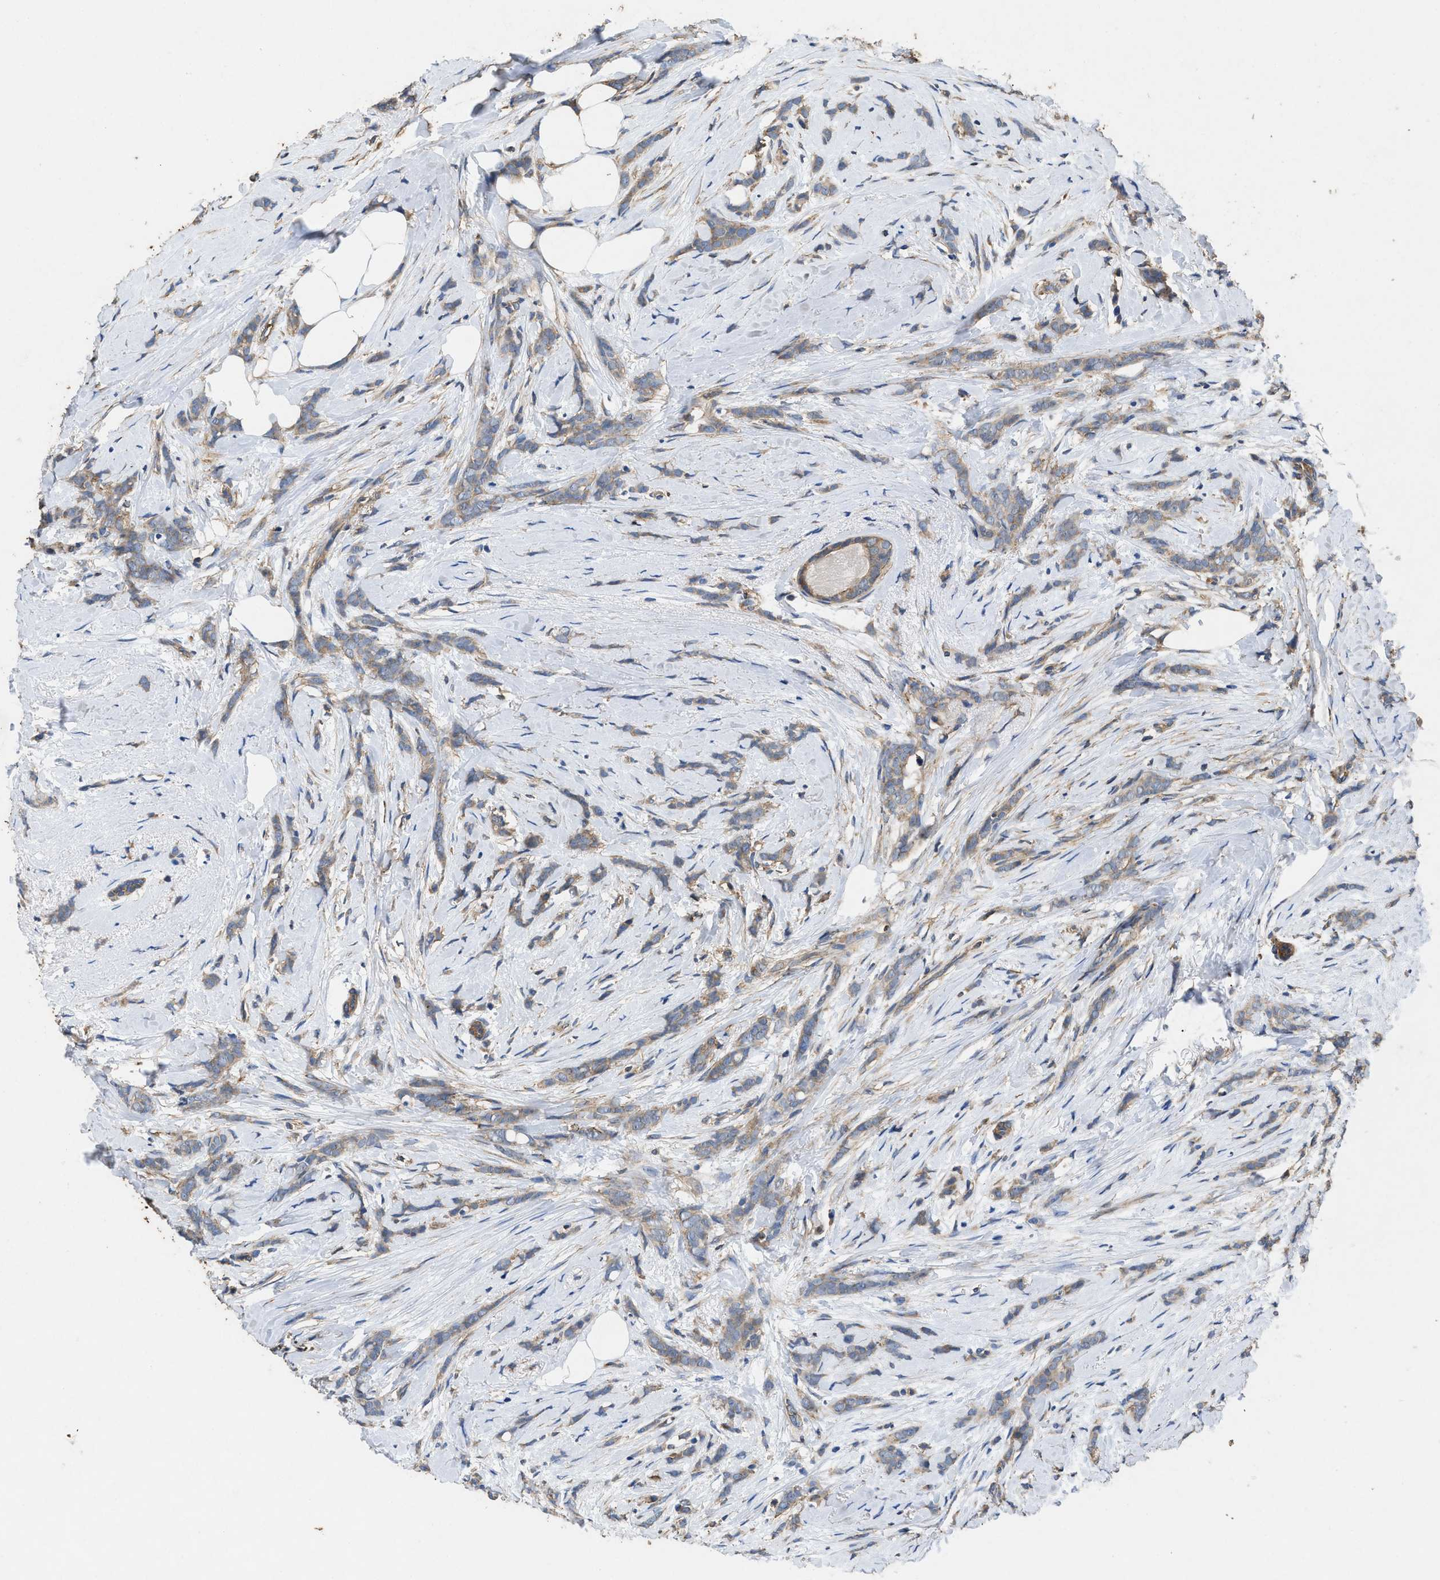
{"staining": {"intensity": "weak", "quantity": ">75%", "location": "cytoplasmic/membranous"}, "tissue": "breast cancer", "cell_type": "Tumor cells", "image_type": "cancer", "snomed": [{"axis": "morphology", "description": "Lobular carcinoma, in situ"}, {"axis": "morphology", "description": "Lobular carcinoma"}, {"axis": "topography", "description": "Breast"}], "caption": "Protein staining shows weak cytoplasmic/membranous staining in about >75% of tumor cells in breast cancer (lobular carcinoma in situ). (brown staining indicates protein expression, while blue staining denotes nuclei).", "gene": "LINGO2", "patient": {"sex": "female", "age": 41}}